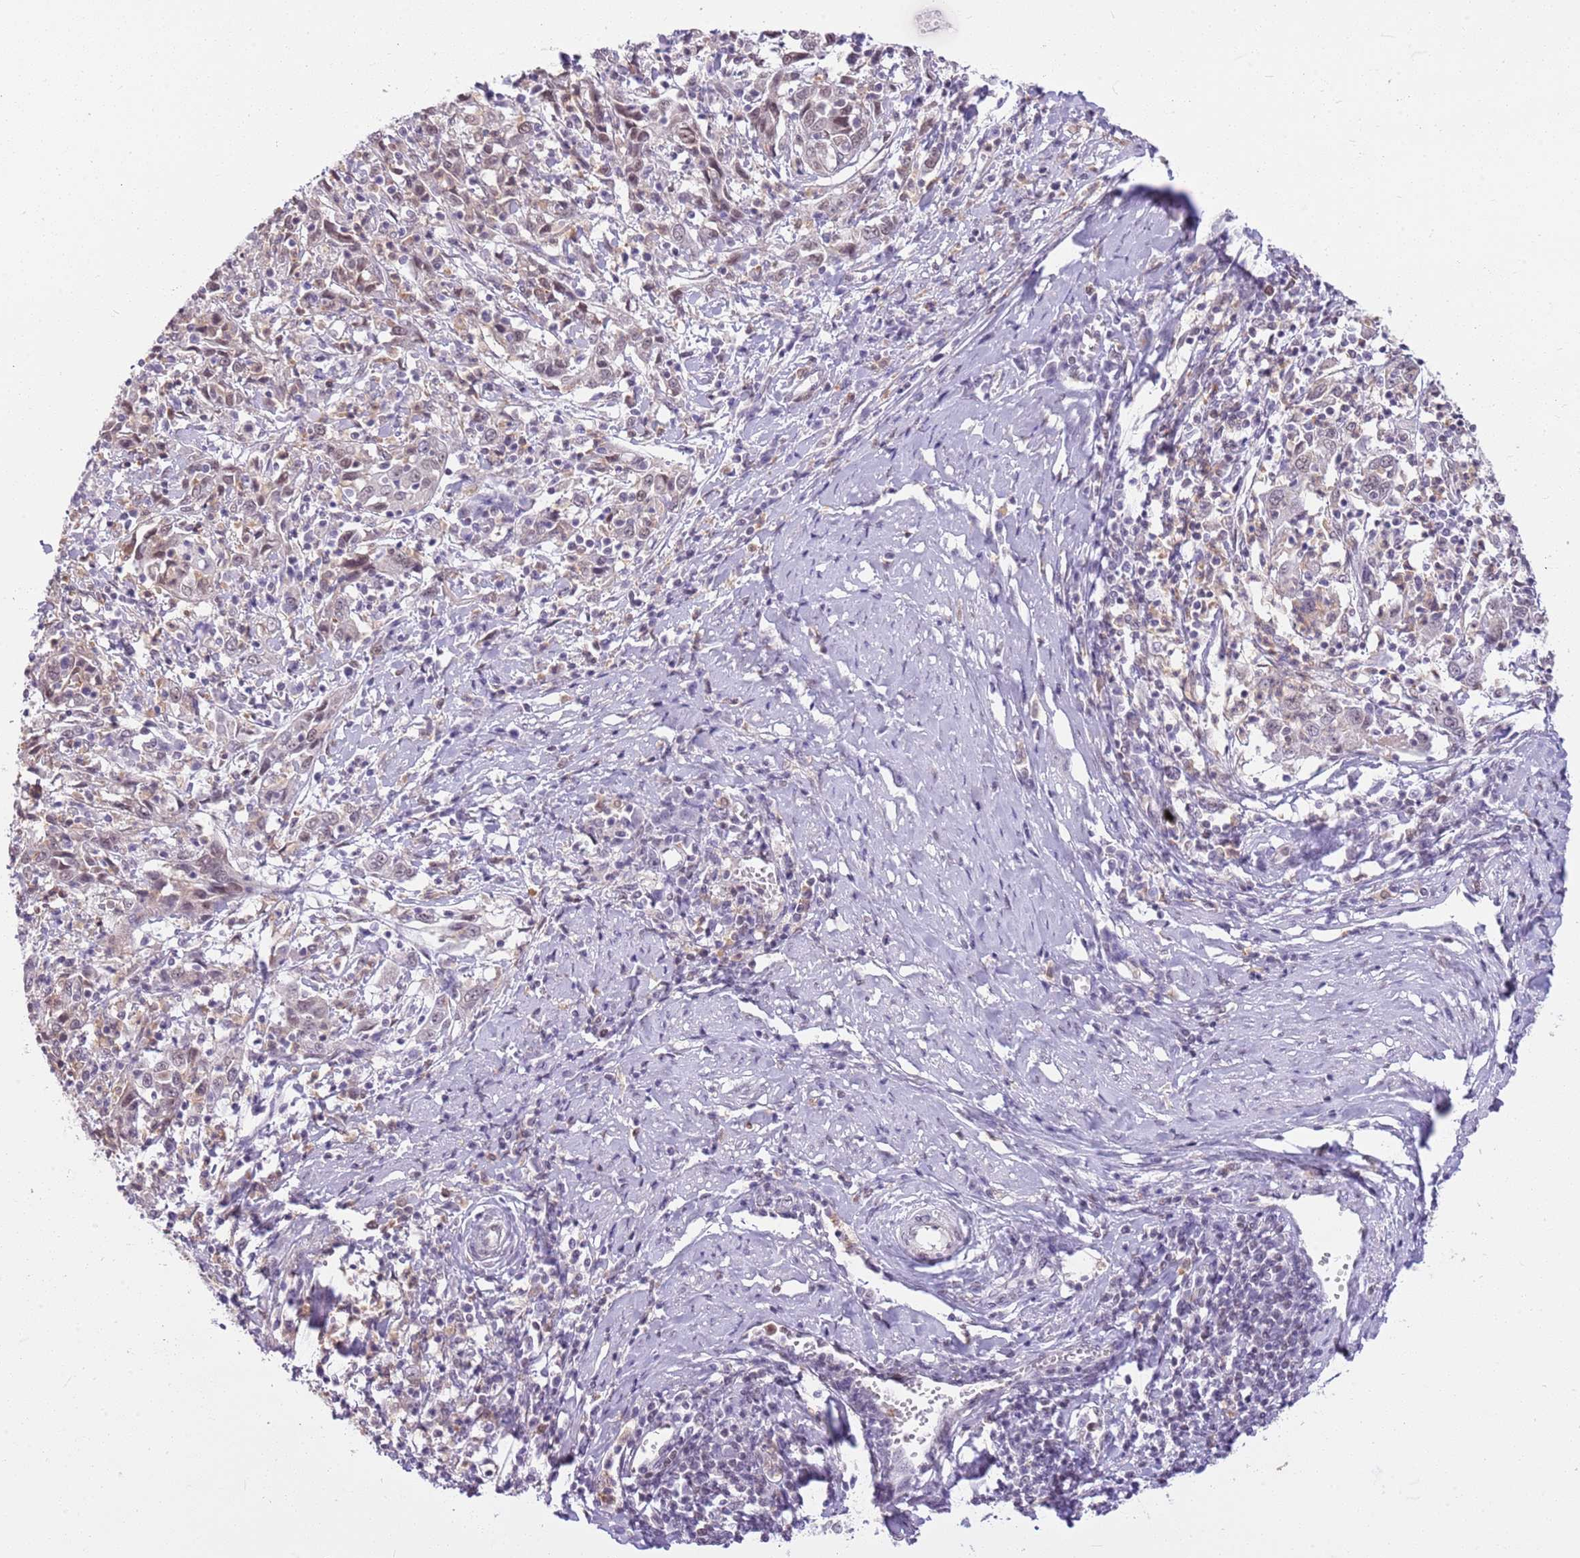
{"staining": {"intensity": "weak", "quantity": "<25%", "location": "nuclear"}, "tissue": "cervical cancer", "cell_type": "Tumor cells", "image_type": "cancer", "snomed": [{"axis": "morphology", "description": "Squamous cell carcinoma, NOS"}, {"axis": "topography", "description": "Cervix"}], "caption": "A histopathology image of cervical cancer stained for a protein demonstrates no brown staining in tumor cells. The staining was performed using DAB to visualize the protein expression in brown, while the nuclei were stained in blue with hematoxylin (Magnification: 20x).", "gene": "DHX32", "patient": {"sex": "female", "age": 46}}